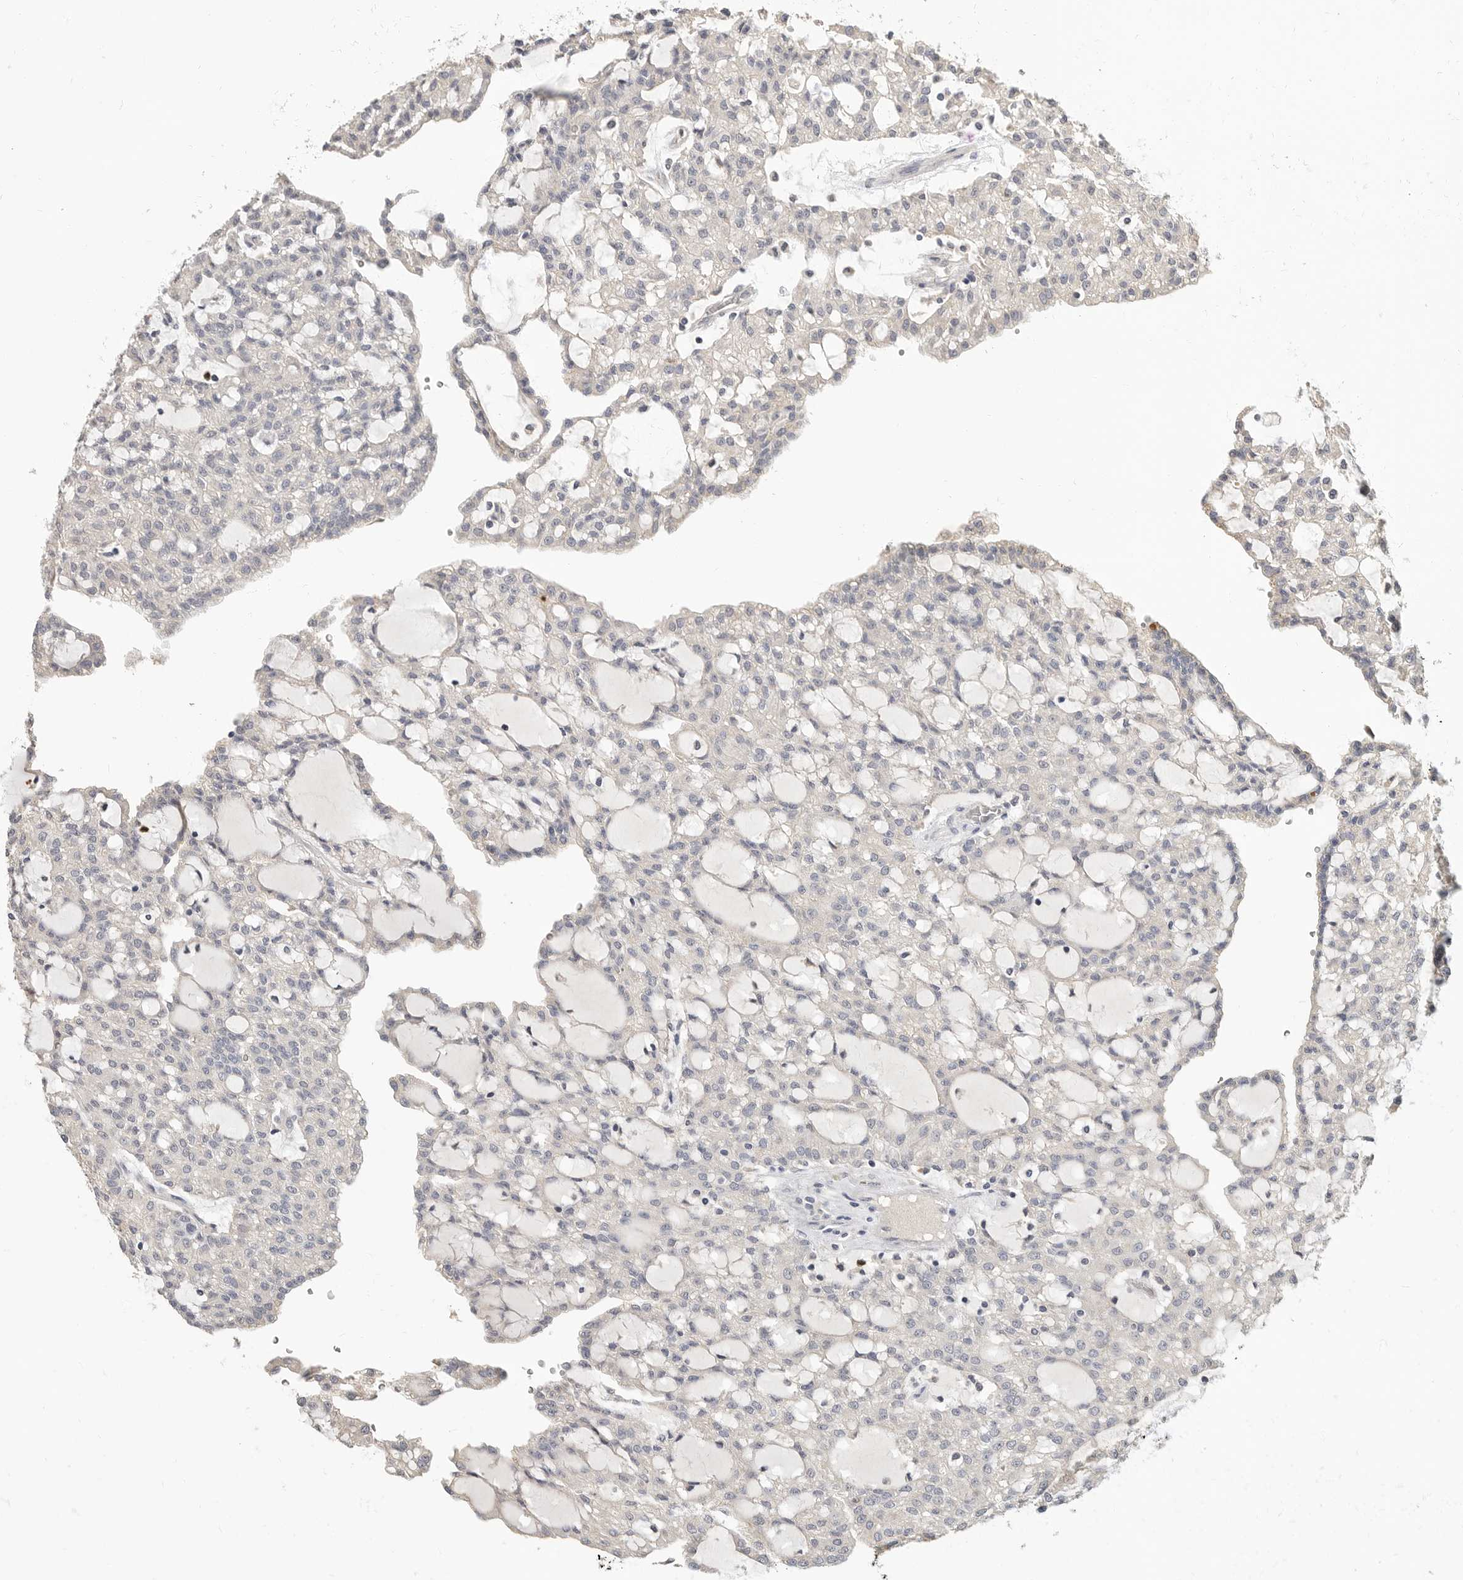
{"staining": {"intensity": "negative", "quantity": "none", "location": "none"}, "tissue": "renal cancer", "cell_type": "Tumor cells", "image_type": "cancer", "snomed": [{"axis": "morphology", "description": "Adenocarcinoma, NOS"}, {"axis": "topography", "description": "Kidney"}], "caption": "Adenocarcinoma (renal) was stained to show a protein in brown. There is no significant expression in tumor cells.", "gene": "LTBR", "patient": {"sex": "male", "age": 63}}